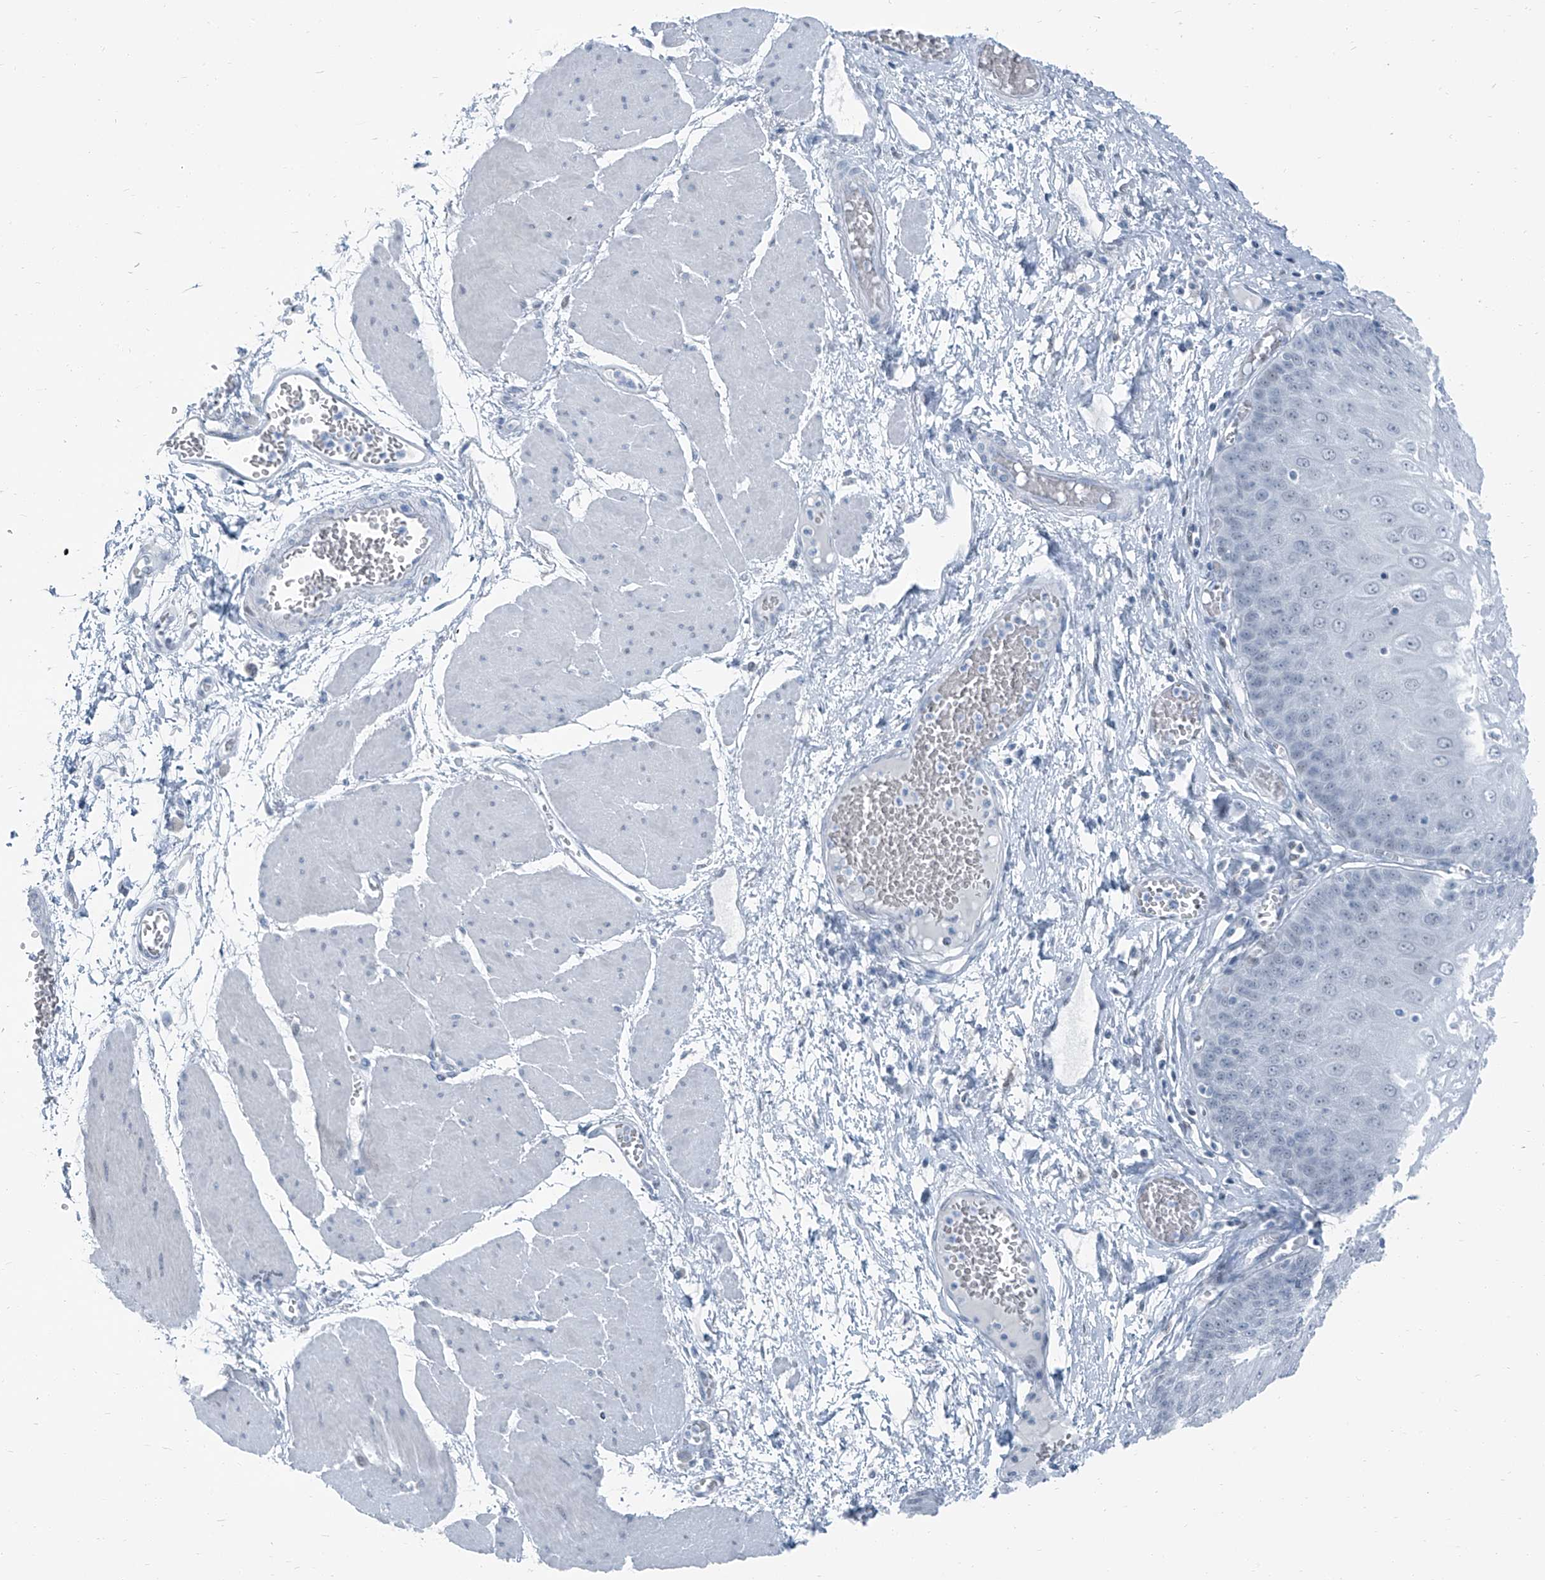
{"staining": {"intensity": "negative", "quantity": "none", "location": "none"}, "tissue": "esophagus", "cell_type": "Squamous epithelial cells", "image_type": "normal", "snomed": [{"axis": "morphology", "description": "Normal tissue, NOS"}, {"axis": "topography", "description": "Esophagus"}], "caption": "High magnification brightfield microscopy of benign esophagus stained with DAB (3,3'-diaminobenzidine) (brown) and counterstained with hematoxylin (blue): squamous epithelial cells show no significant expression.", "gene": "RGN", "patient": {"sex": "male", "age": 60}}